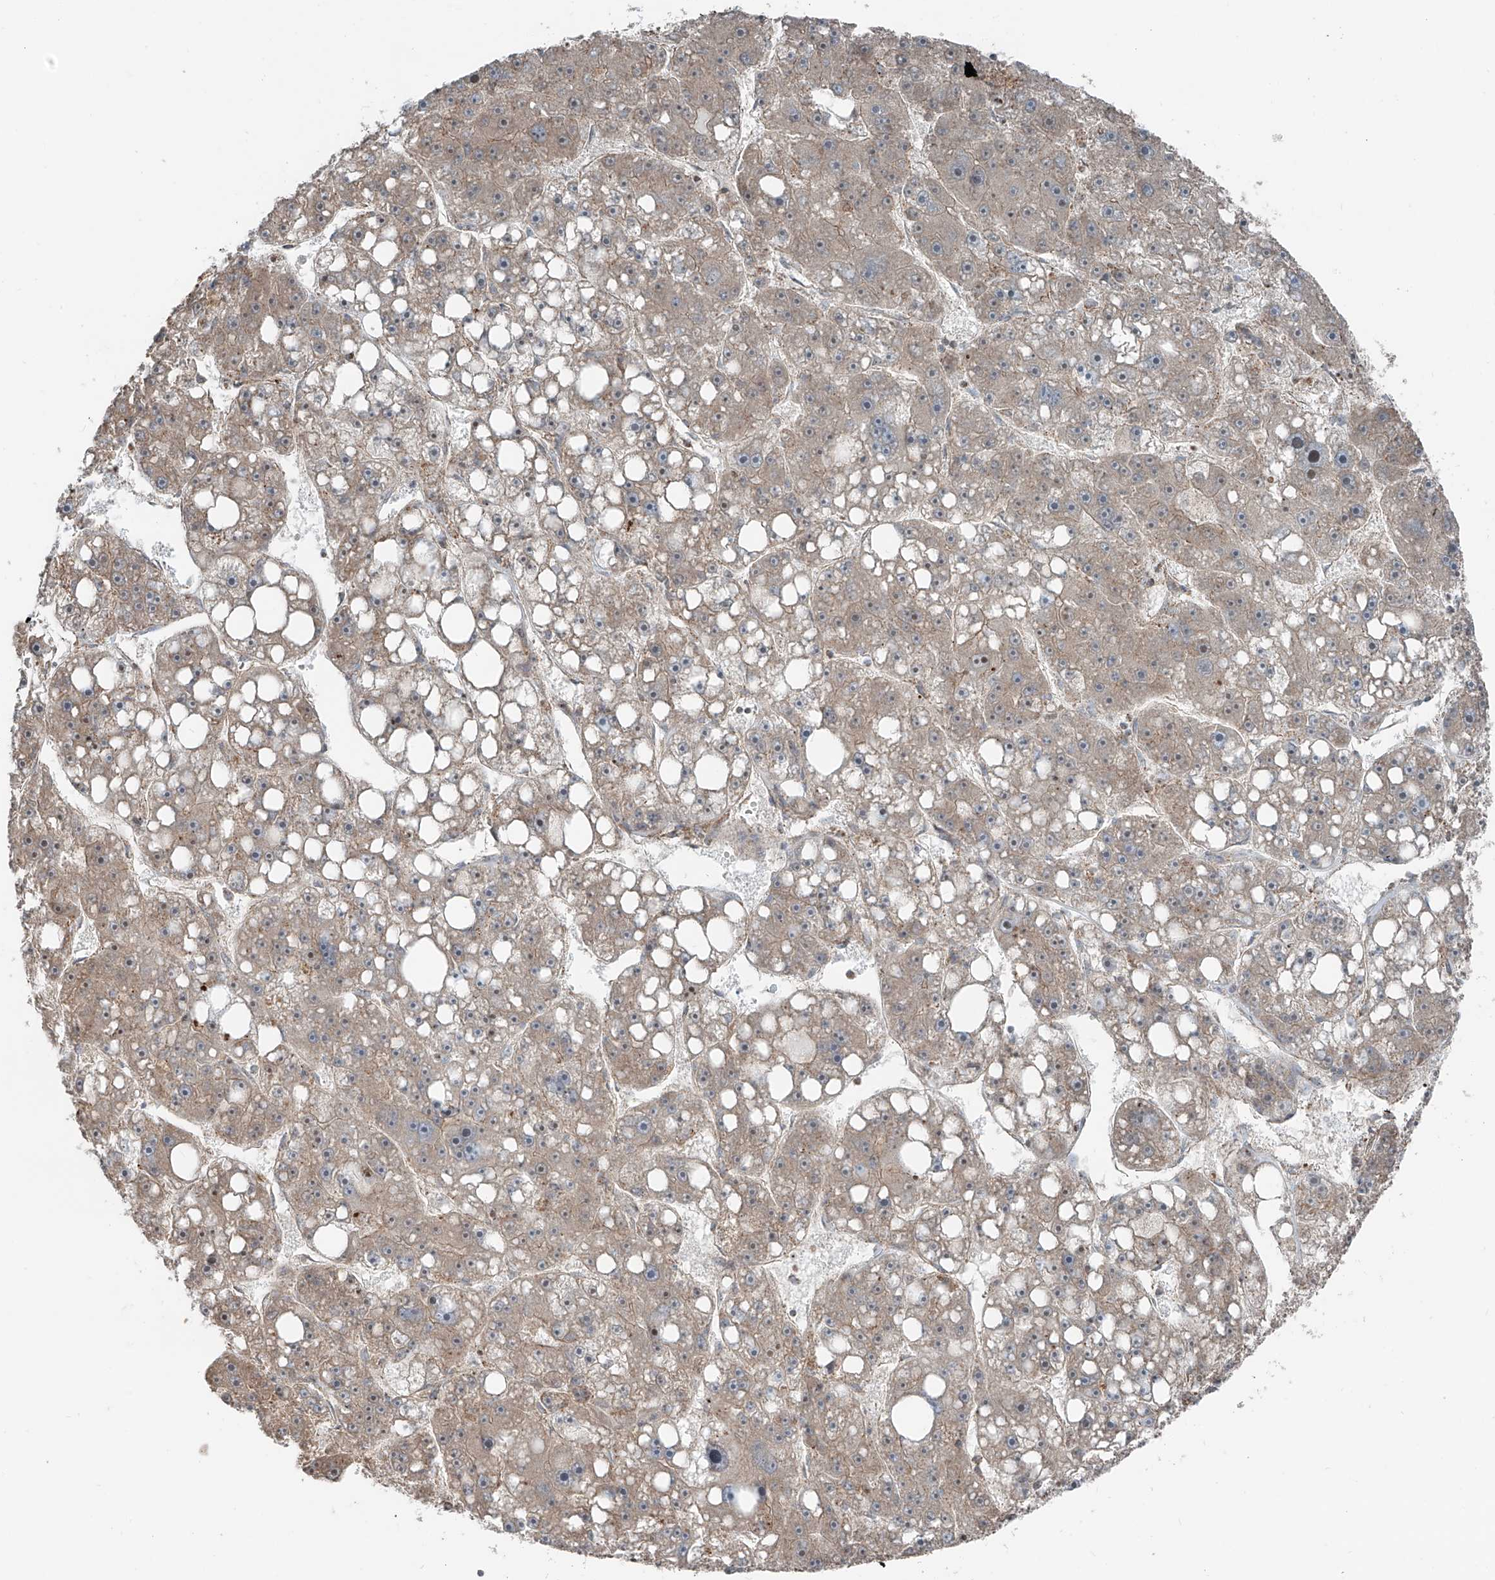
{"staining": {"intensity": "weak", "quantity": "25%-75%", "location": "cytoplasmic/membranous"}, "tissue": "liver cancer", "cell_type": "Tumor cells", "image_type": "cancer", "snomed": [{"axis": "morphology", "description": "Carcinoma, Hepatocellular, NOS"}, {"axis": "topography", "description": "Liver"}], "caption": "A low amount of weak cytoplasmic/membranous expression is appreciated in about 25%-75% of tumor cells in liver cancer (hepatocellular carcinoma) tissue. (DAB (3,3'-diaminobenzidine) = brown stain, brightfield microscopy at high magnification).", "gene": "CEP162", "patient": {"sex": "female", "age": 61}}